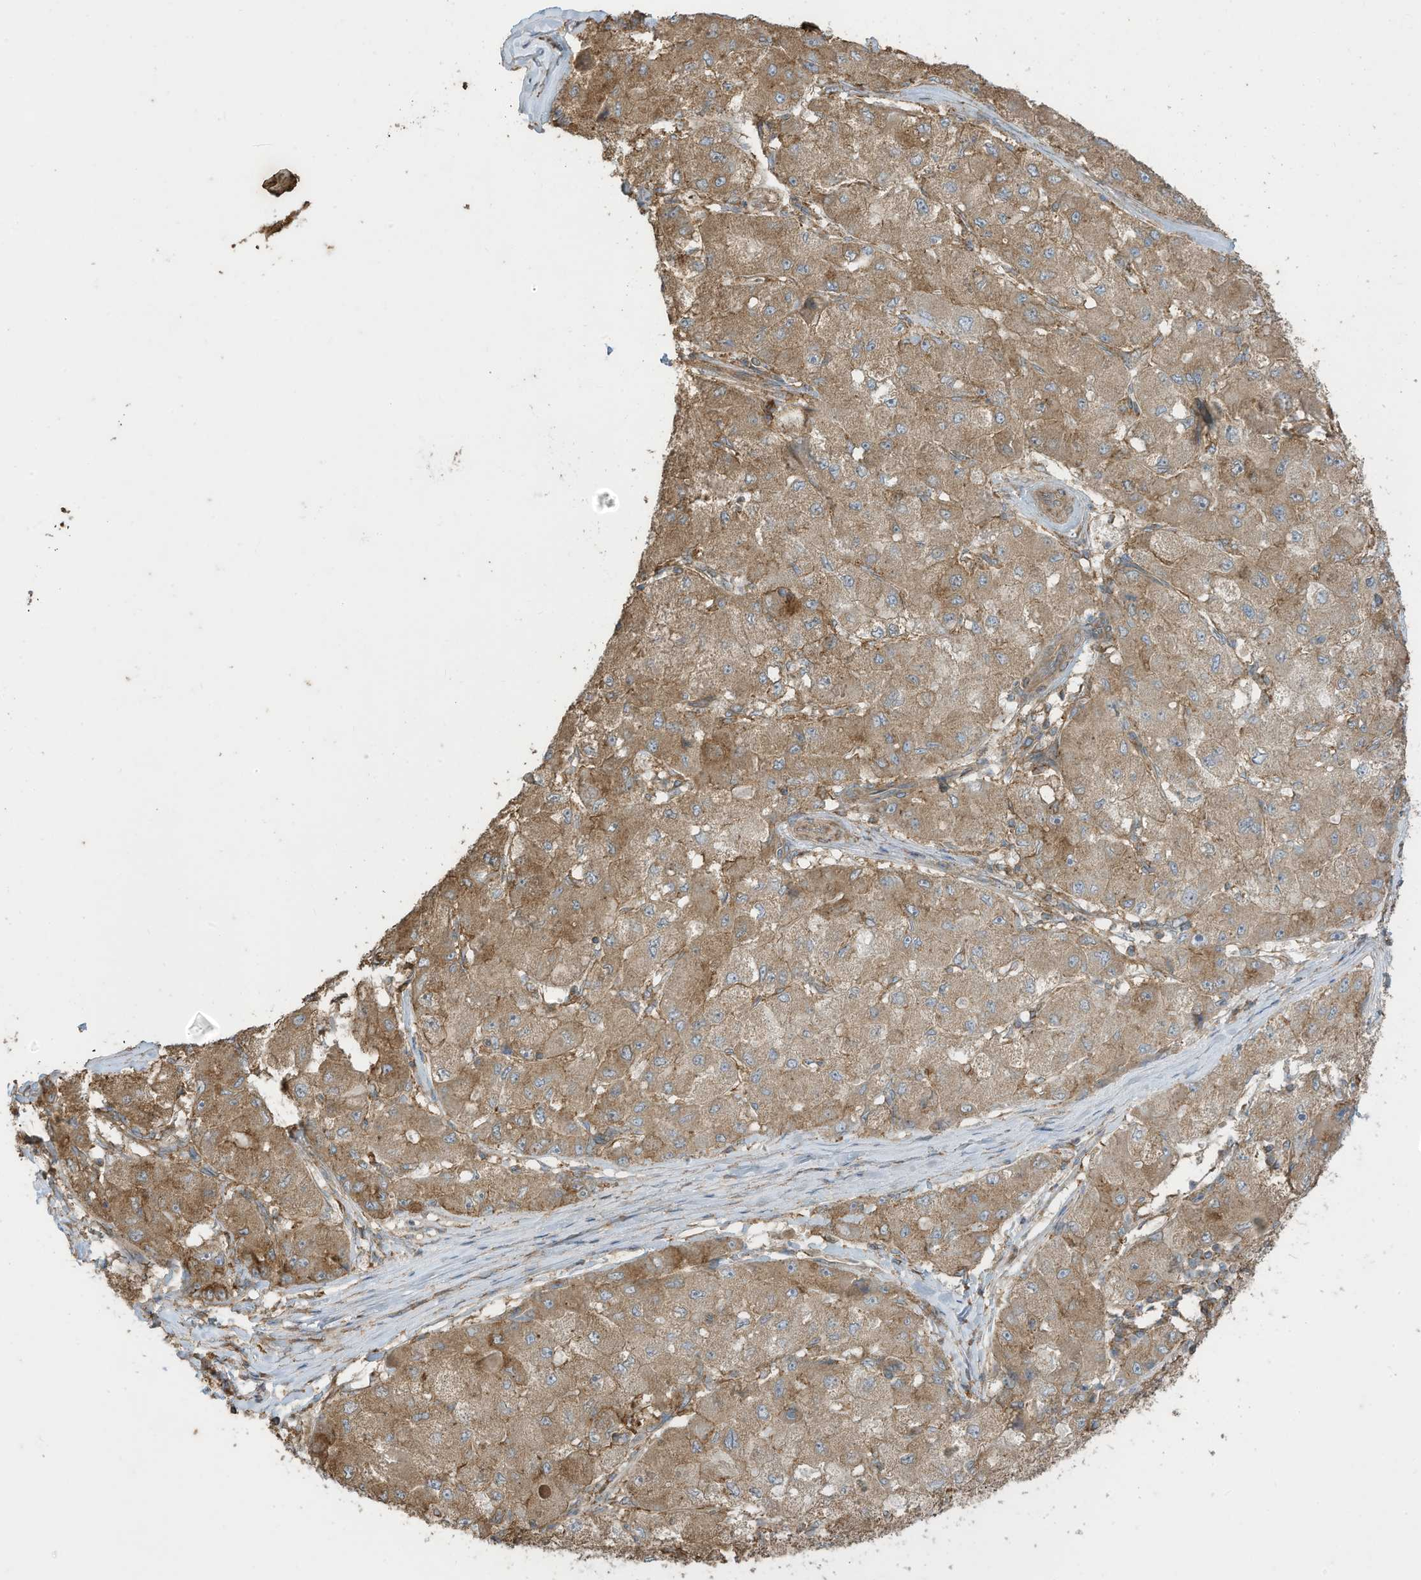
{"staining": {"intensity": "moderate", "quantity": ">75%", "location": "cytoplasmic/membranous"}, "tissue": "liver cancer", "cell_type": "Tumor cells", "image_type": "cancer", "snomed": [{"axis": "morphology", "description": "Carcinoma, Hepatocellular, NOS"}, {"axis": "topography", "description": "Liver"}], "caption": "An image showing moderate cytoplasmic/membranous expression in approximately >75% of tumor cells in liver hepatocellular carcinoma, as visualized by brown immunohistochemical staining.", "gene": "CGAS", "patient": {"sex": "male", "age": 80}}